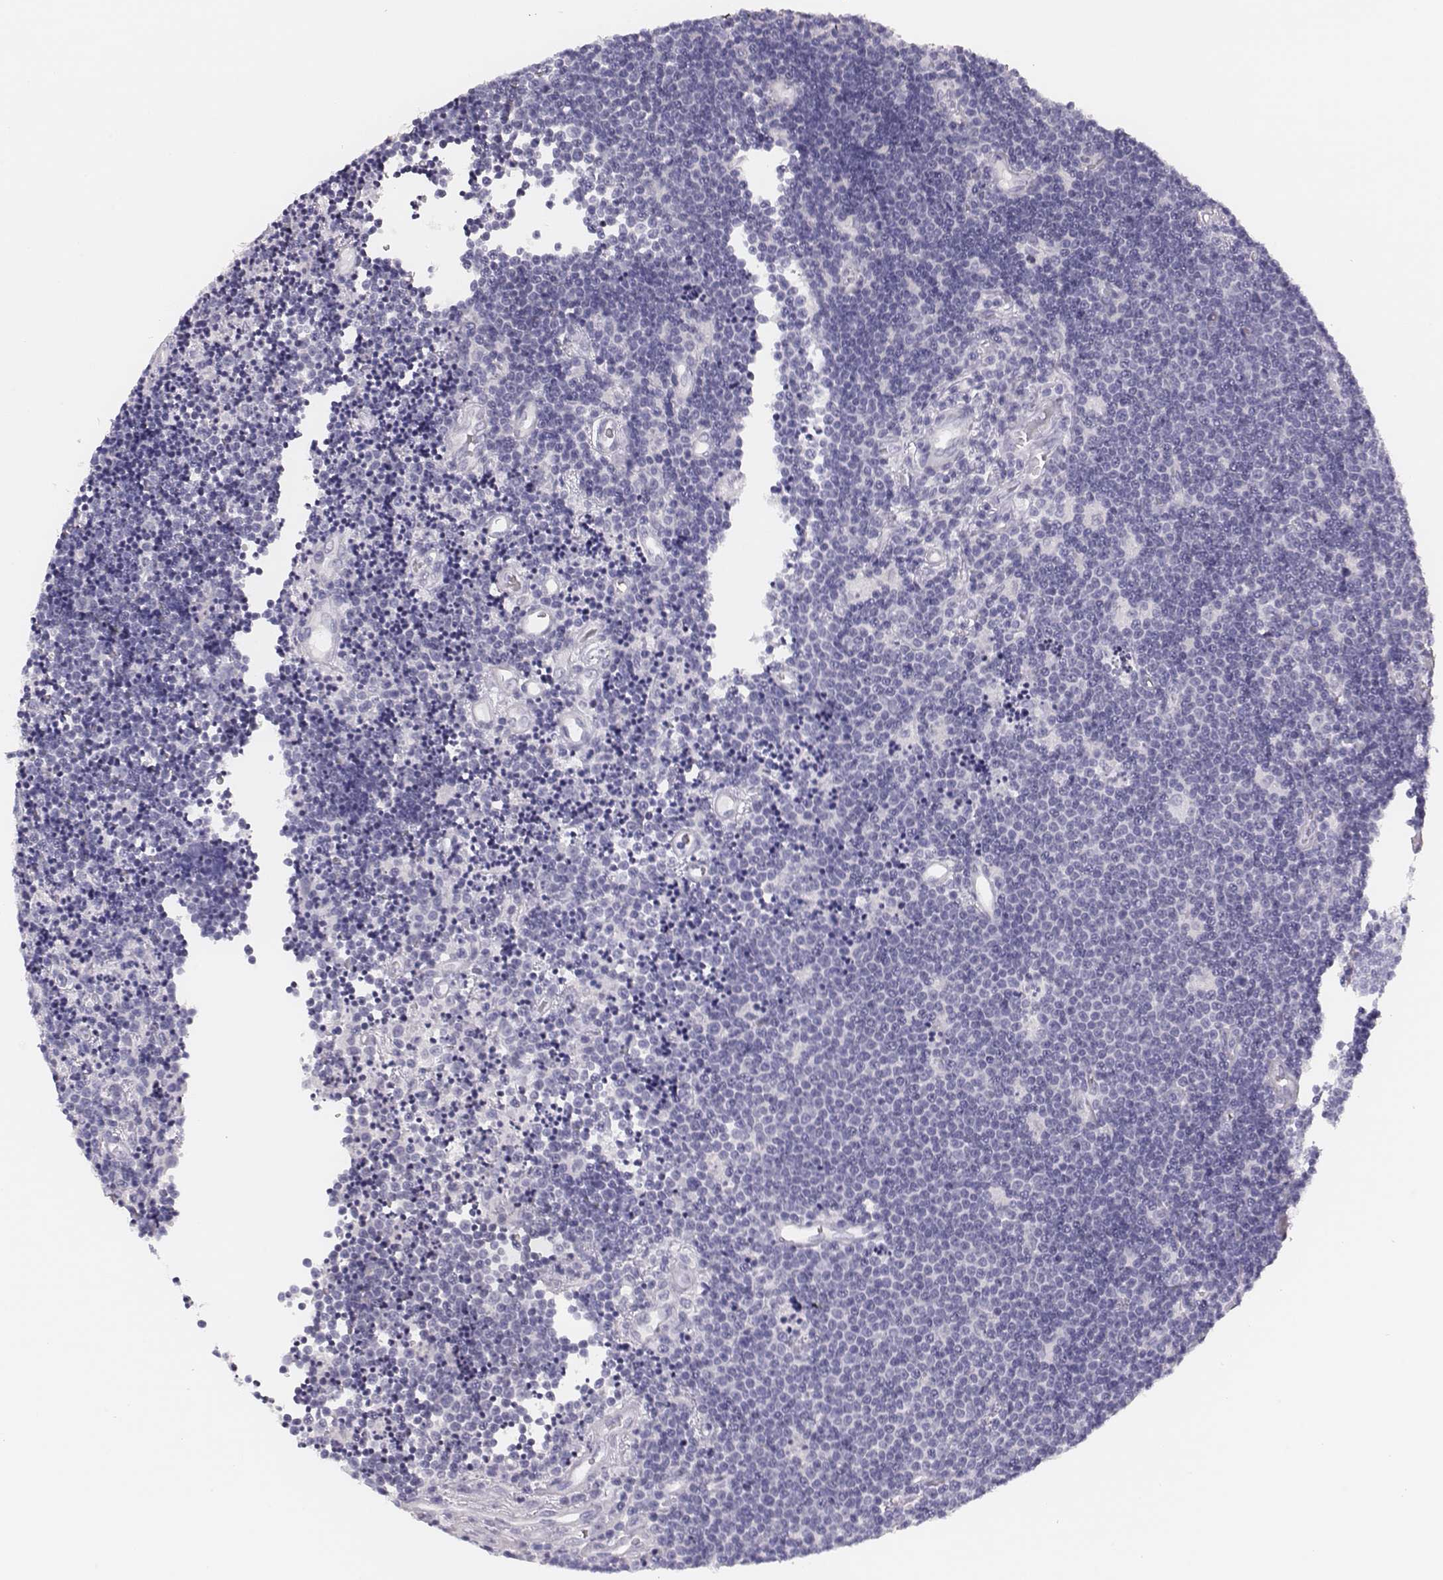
{"staining": {"intensity": "negative", "quantity": "none", "location": "none"}, "tissue": "lymphoma", "cell_type": "Tumor cells", "image_type": "cancer", "snomed": [{"axis": "morphology", "description": "Malignant lymphoma, non-Hodgkin's type, Low grade"}, {"axis": "topography", "description": "Brain"}], "caption": "DAB immunohistochemical staining of human lymphoma shows no significant staining in tumor cells. (Stains: DAB immunohistochemistry (IHC) with hematoxylin counter stain, Microscopy: brightfield microscopy at high magnification).", "gene": "H1-6", "patient": {"sex": "female", "age": 66}}